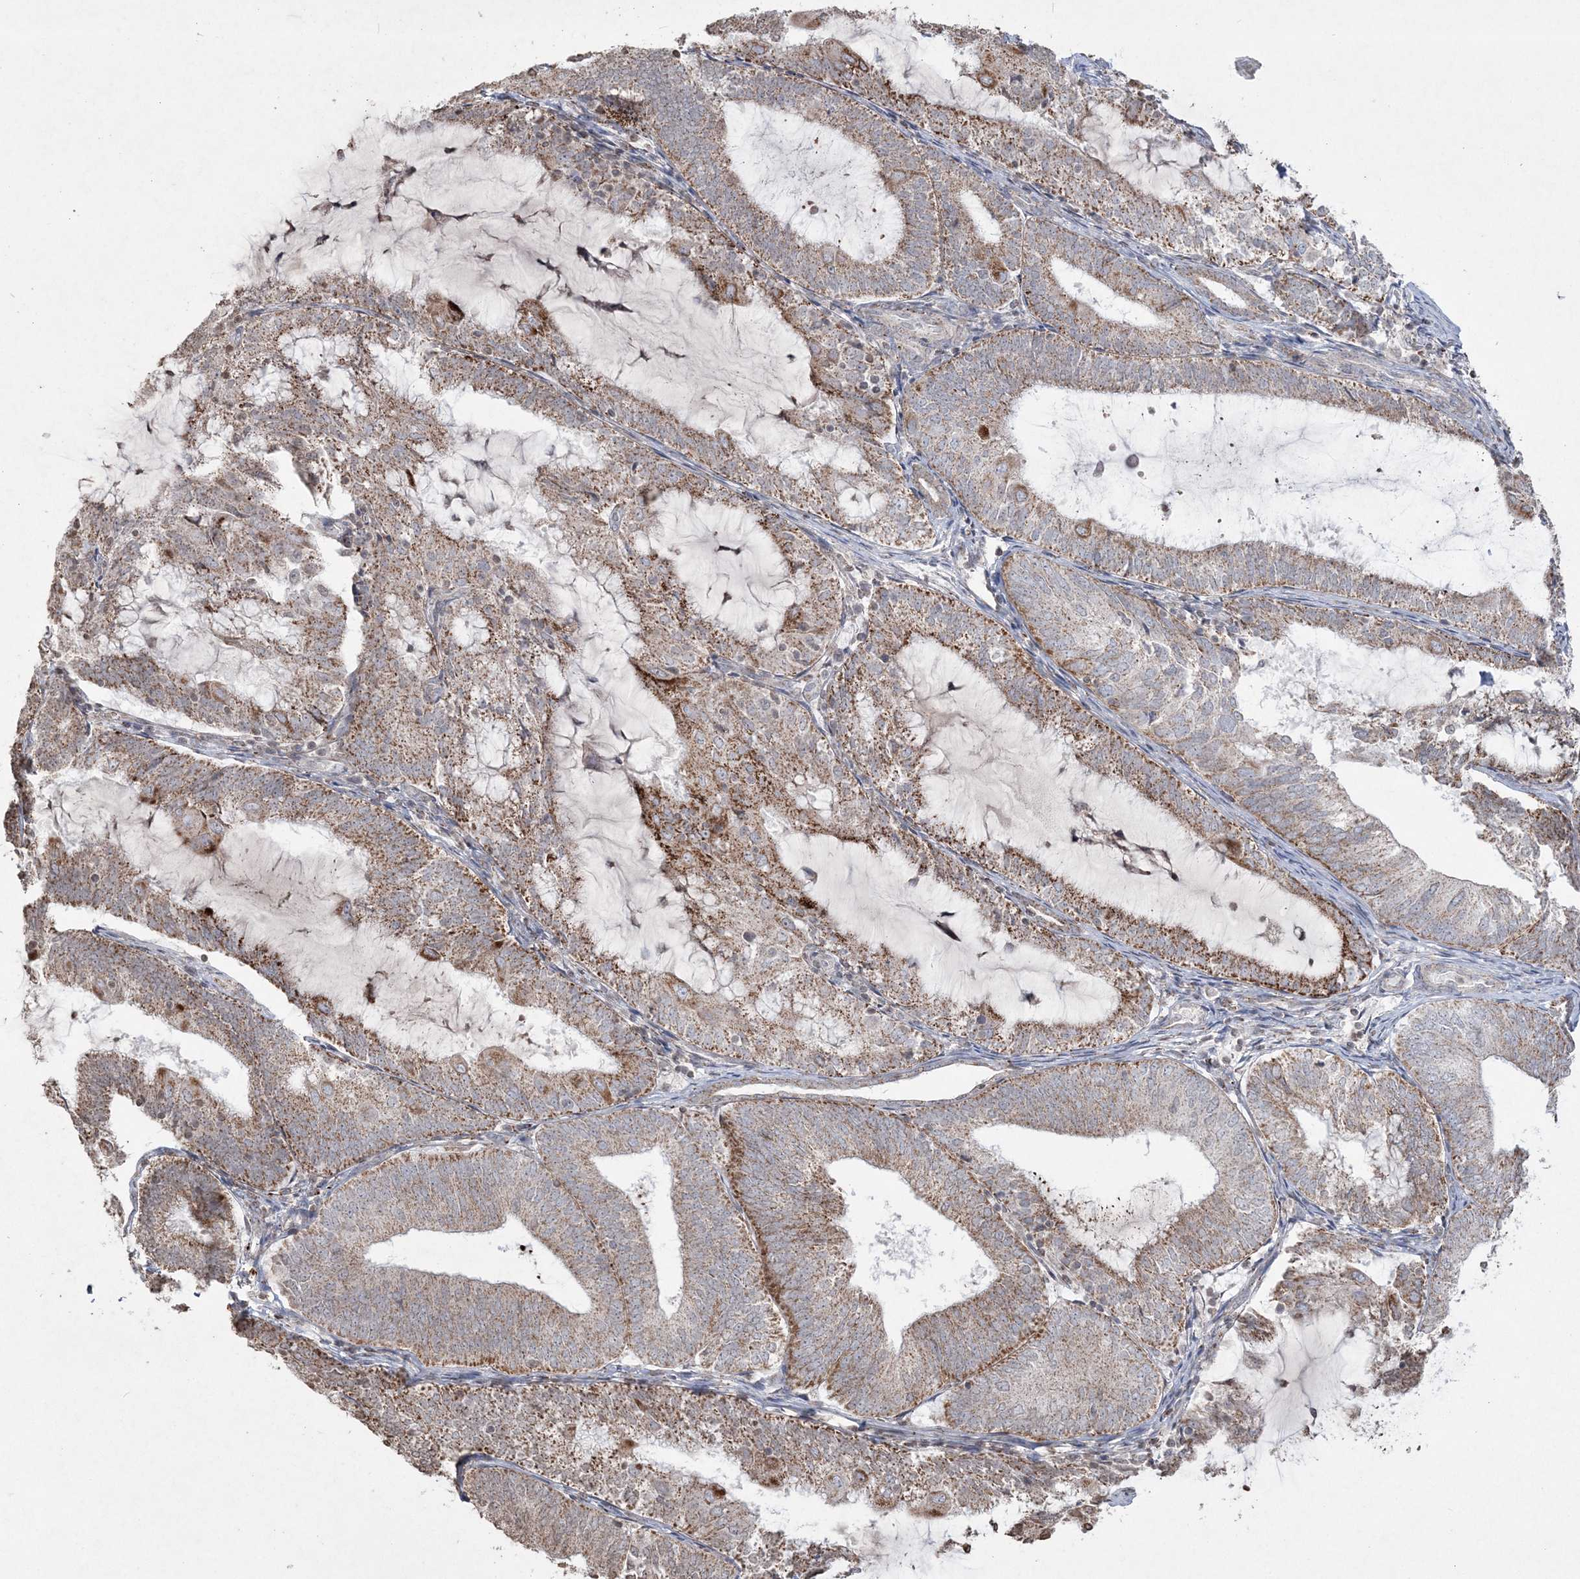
{"staining": {"intensity": "moderate", "quantity": "25%-75%", "location": "cytoplasmic/membranous"}, "tissue": "endometrial cancer", "cell_type": "Tumor cells", "image_type": "cancer", "snomed": [{"axis": "morphology", "description": "Adenocarcinoma, NOS"}, {"axis": "topography", "description": "Endometrium"}], "caption": "IHC staining of endometrial cancer, which reveals medium levels of moderate cytoplasmic/membranous expression in about 25%-75% of tumor cells indicating moderate cytoplasmic/membranous protein positivity. The staining was performed using DAB (3,3'-diaminobenzidine) (brown) for protein detection and nuclei were counterstained in hematoxylin (blue).", "gene": "TTC7A", "patient": {"sex": "female", "age": 81}}